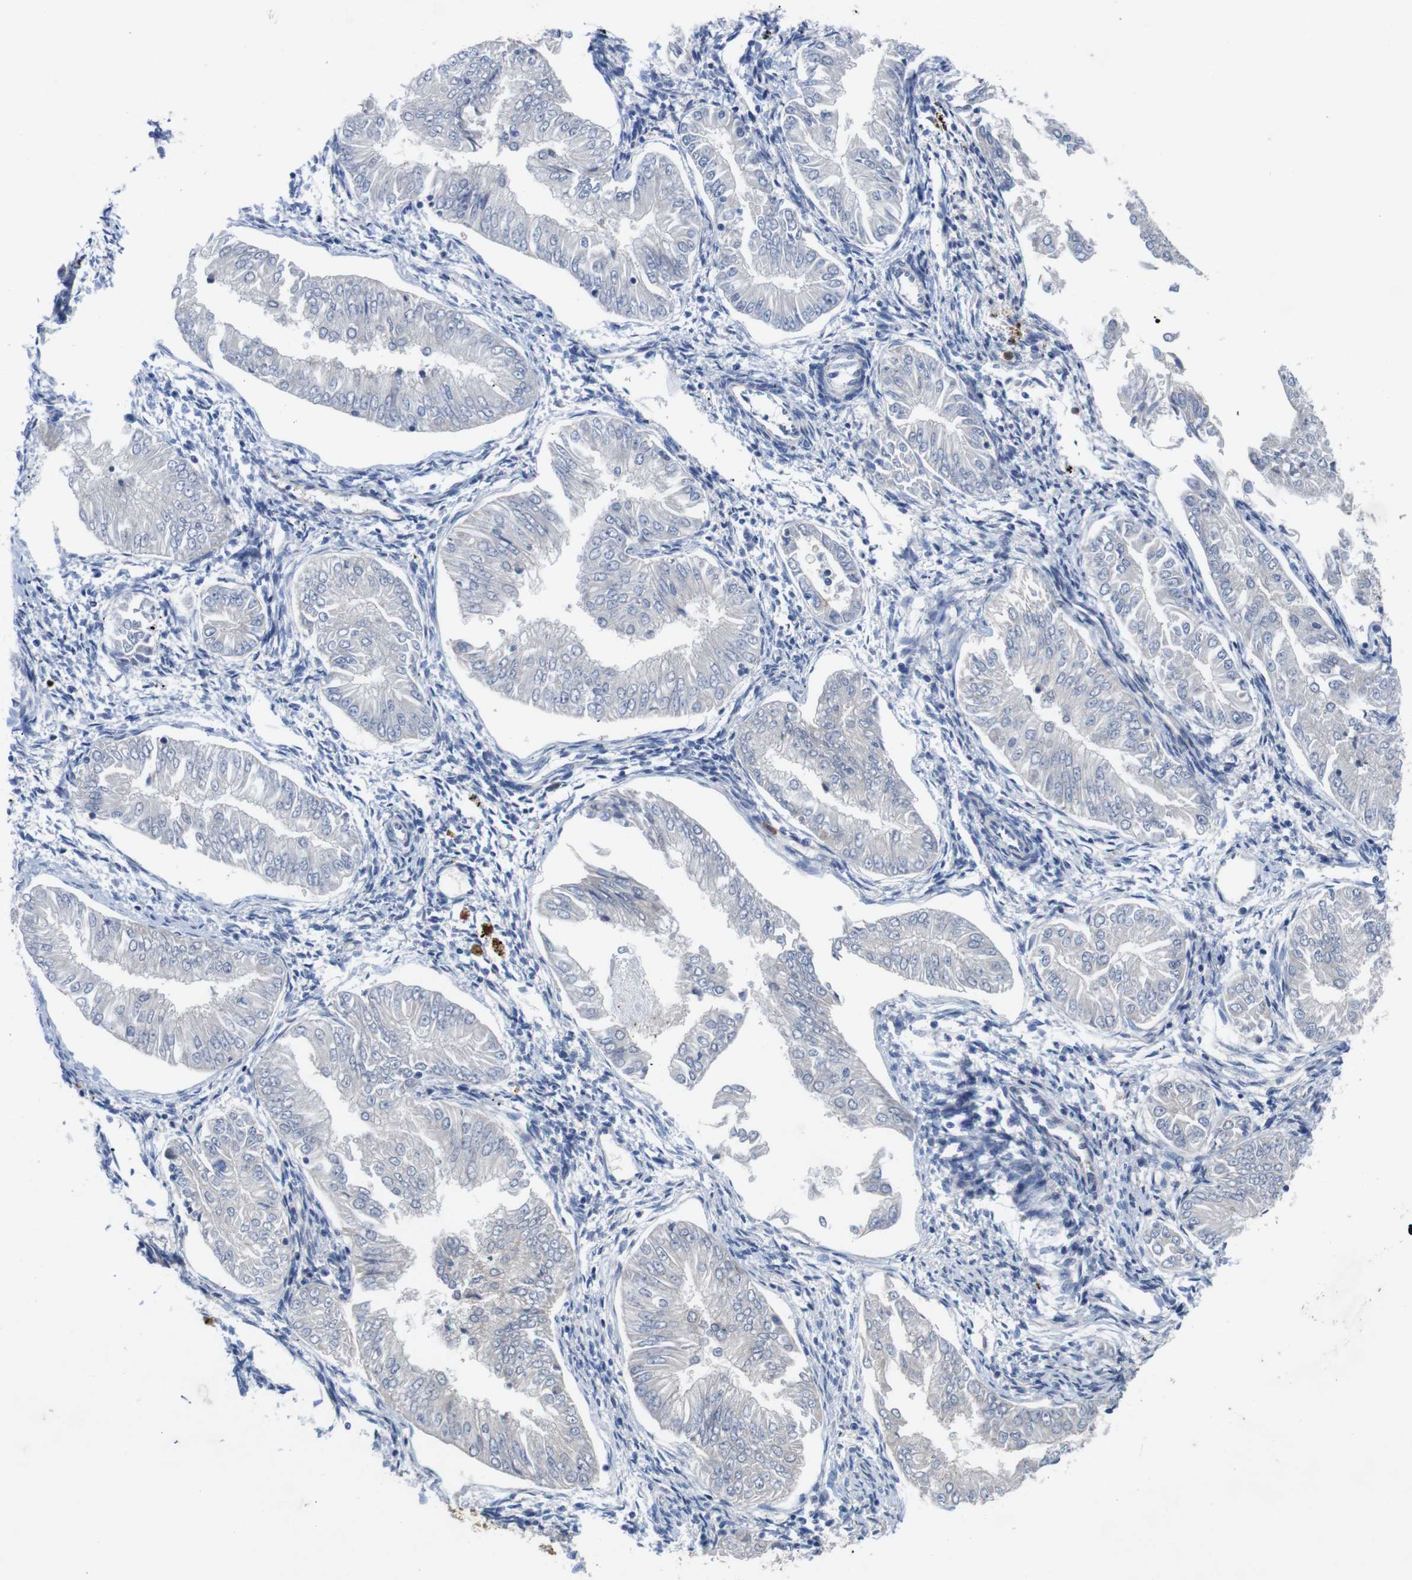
{"staining": {"intensity": "negative", "quantity": "none", "location": "none"}, "tissue": "endometrial cancer", "cell_type": "Tumor cells", "image_type": "cancer", "snomed": [{"axis": "morphology", "description": "Adenocarcinoma, NOS"}, {"axis": "topography", "description": "Endometrium"}], "caption": "Immunohistochemistry (IHC) of human endometrial cancer shows no positivity in tumor cells.", "gene": "C1RL", "patient": {"sex": "female", "age": 53}}